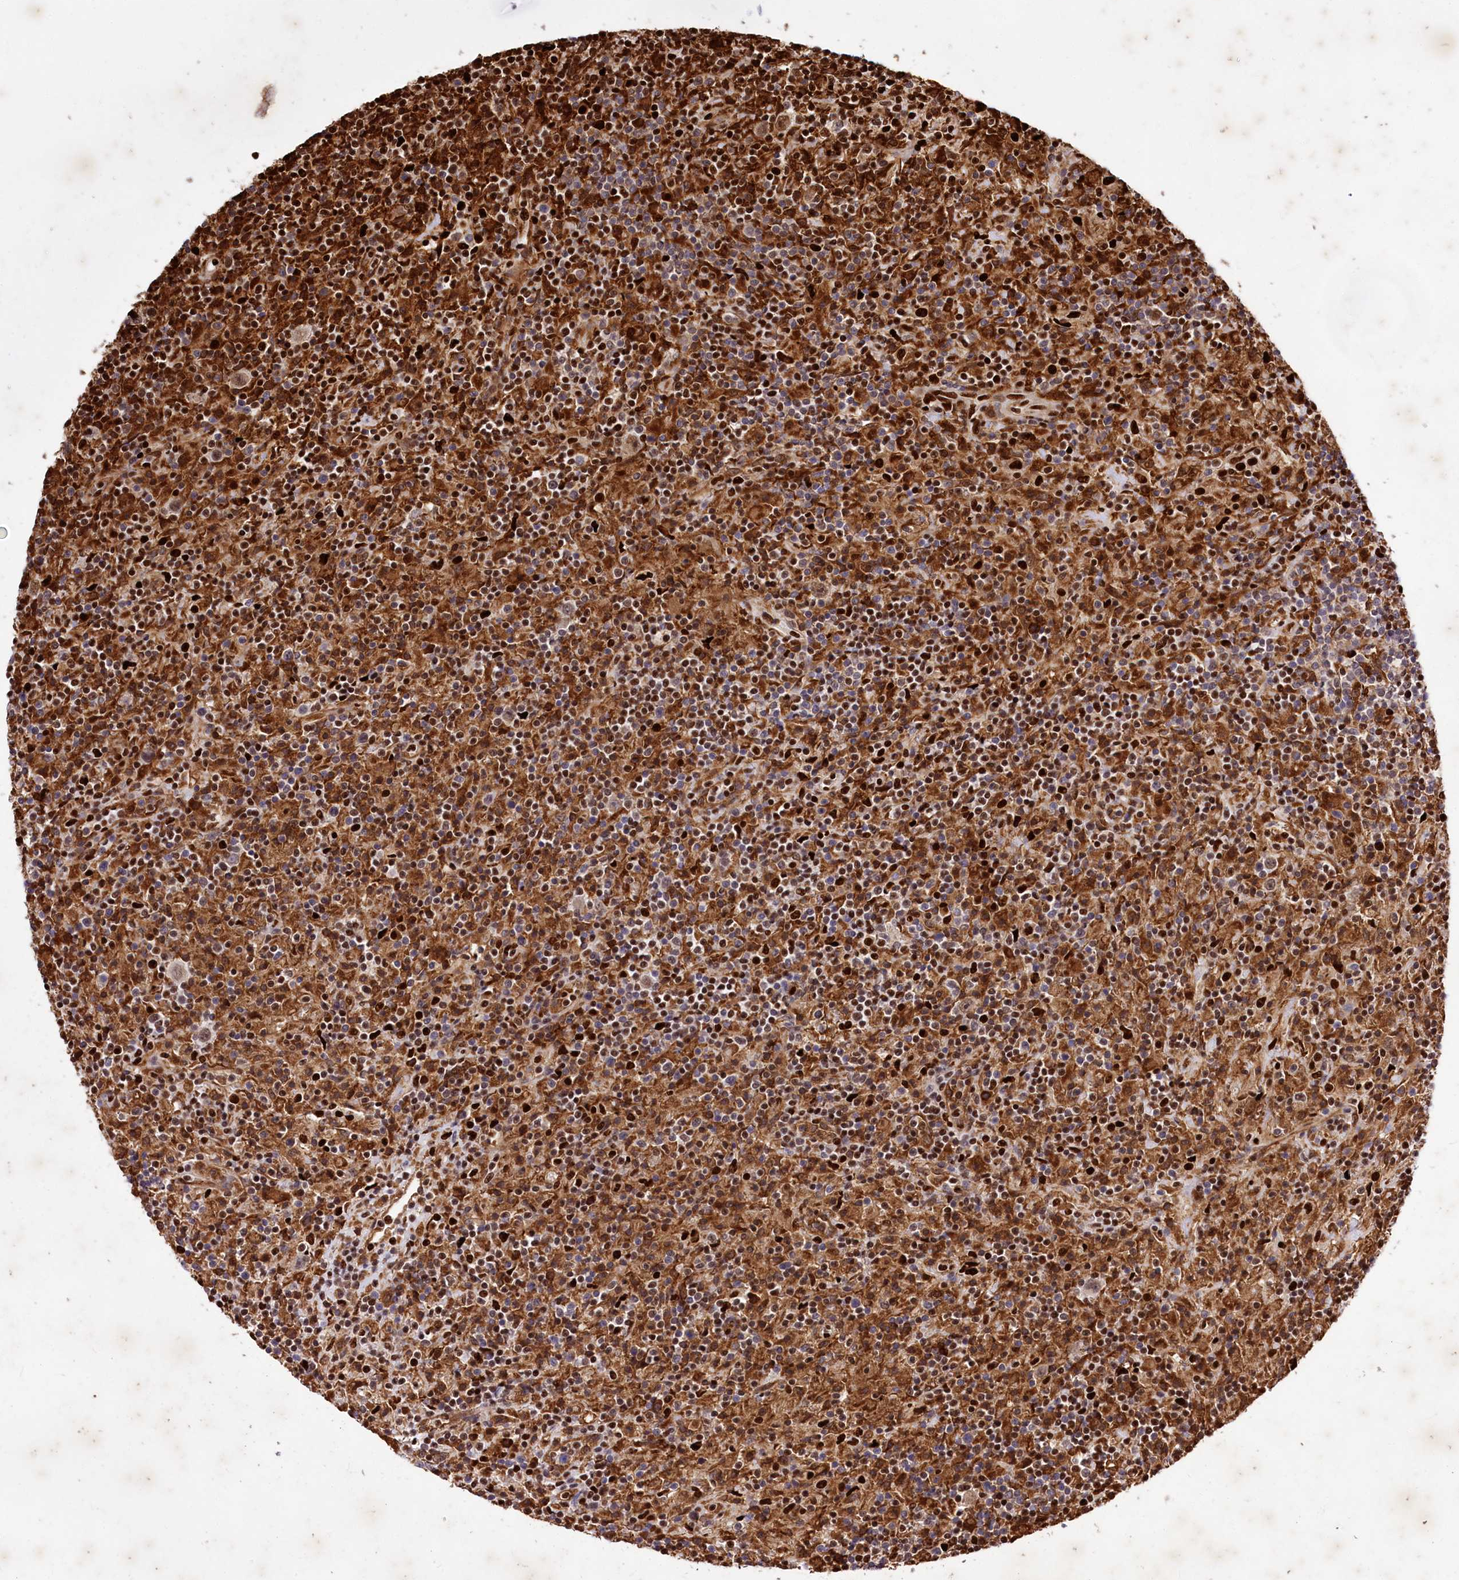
{"staining": {"intensity": "weak", "quantity": ">75%", "location": "cytoplasmic/membranous,nuclear"}, "tissue": "lymphoma", "cell_type": "Tumor cells", "image_type": "cancer", "snomed": [{"axis": "morphology", "description": "Hodgkin's disease, NOS"}, {"axis": "topography", "description": "Lymph node"}], "caption": "This is a photomicrograph of IHC staining of lymphoma, which shows weak expression in the cytoplasmic/membranous and nuclear of tumor cells.", "gene": "FIGN", "patient": {"sex": "male", "age": 70}}